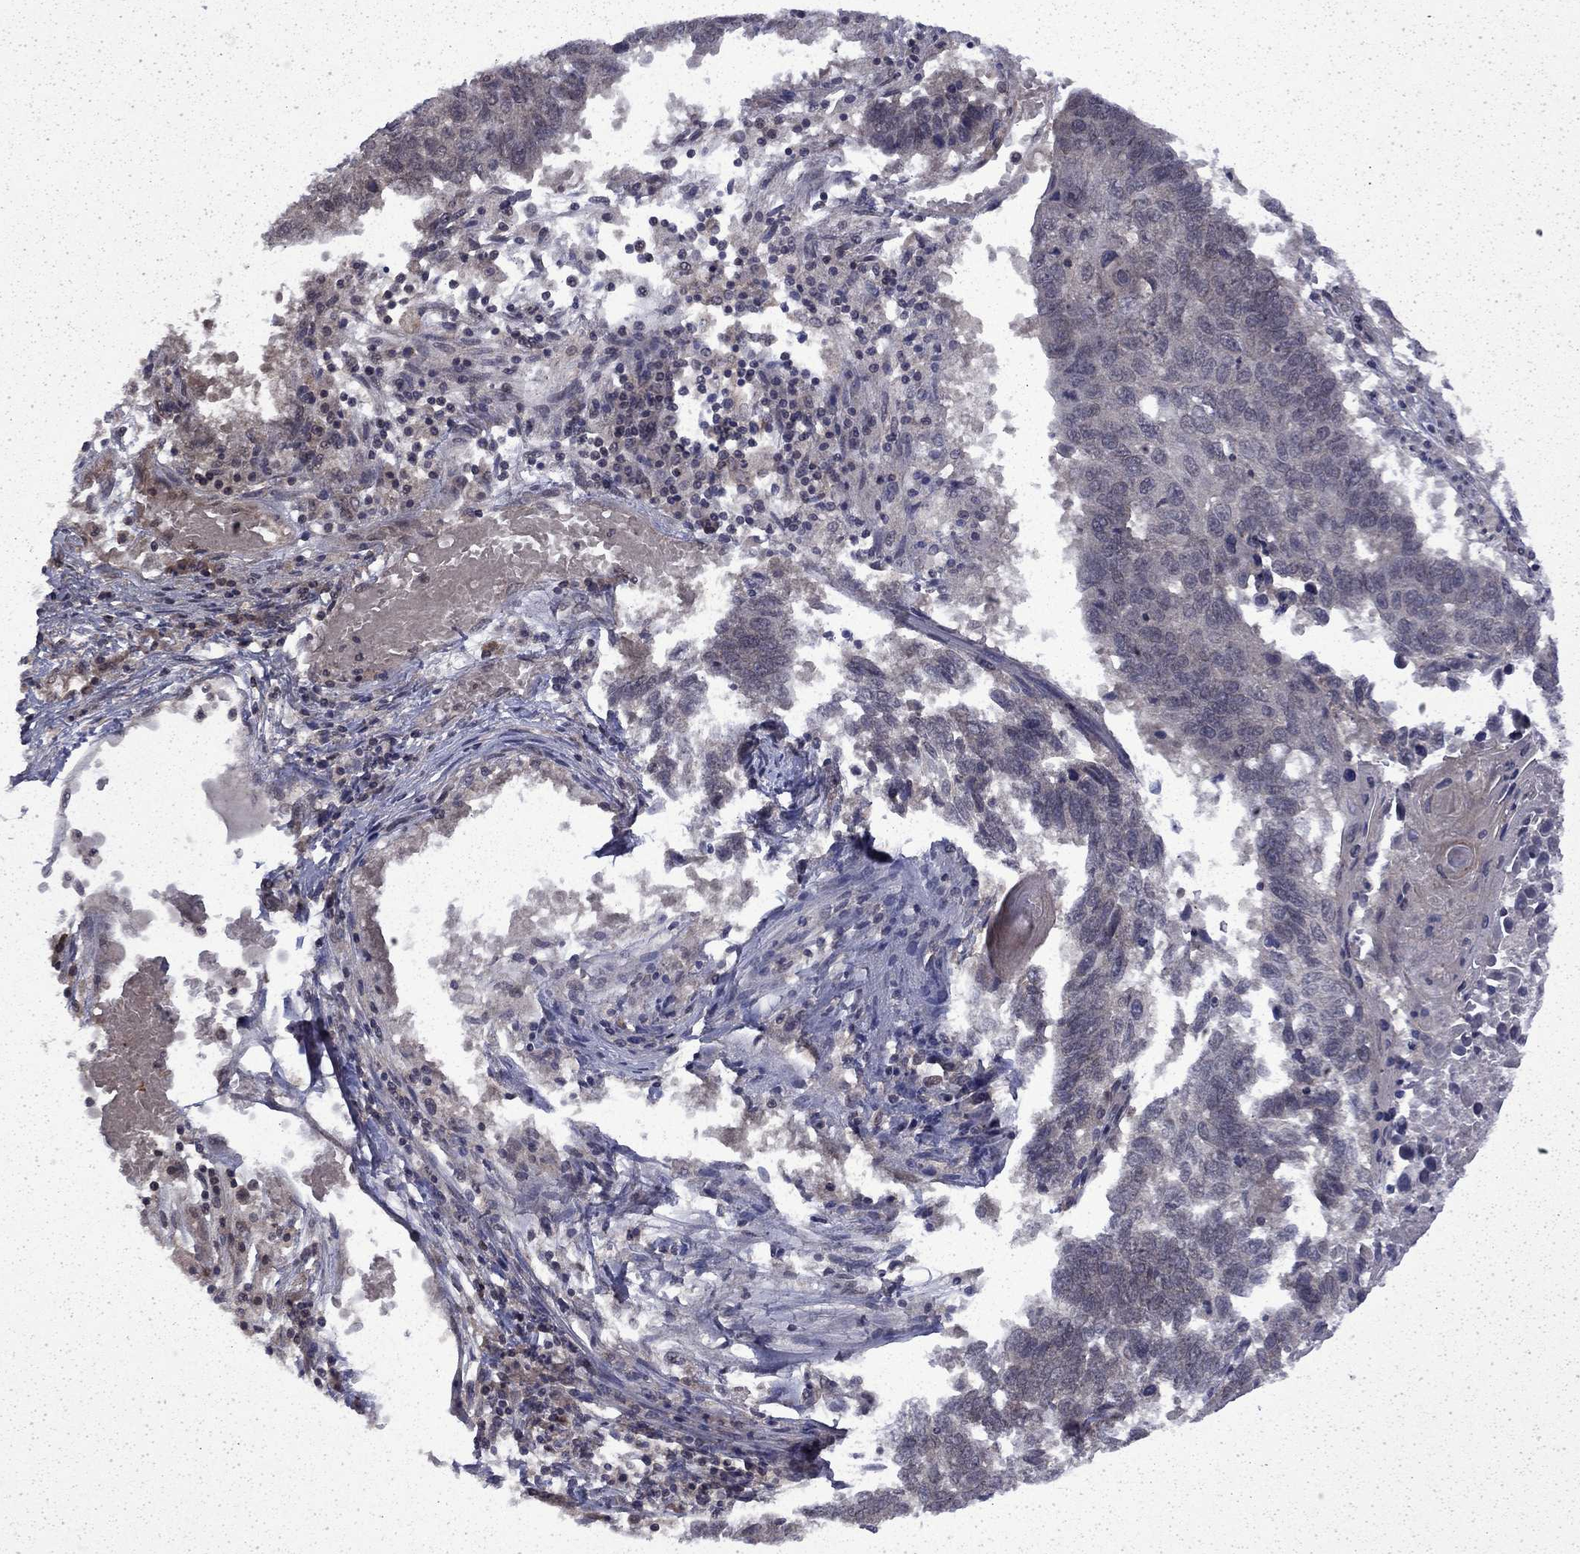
{"staining": {"intensity": "negative", "quantity": "none", "location": "none"}, "tissue": "lung cancer", "cell_type": "Tumor cells", "image_type": "cancer", "snomed": [{"axis": "morphology", "description": "Squamous cell carcinoma, NOS"}, {"axis": "topography", "description": "Lung"}], "caption": "An IHC histopathology image of lung cancer is shown. There is no staining in tumor cells of lung cancer. Nuclei are stained in blue.", "gene": "CHAT", "patient": {"sex": "male", "age": 73}}